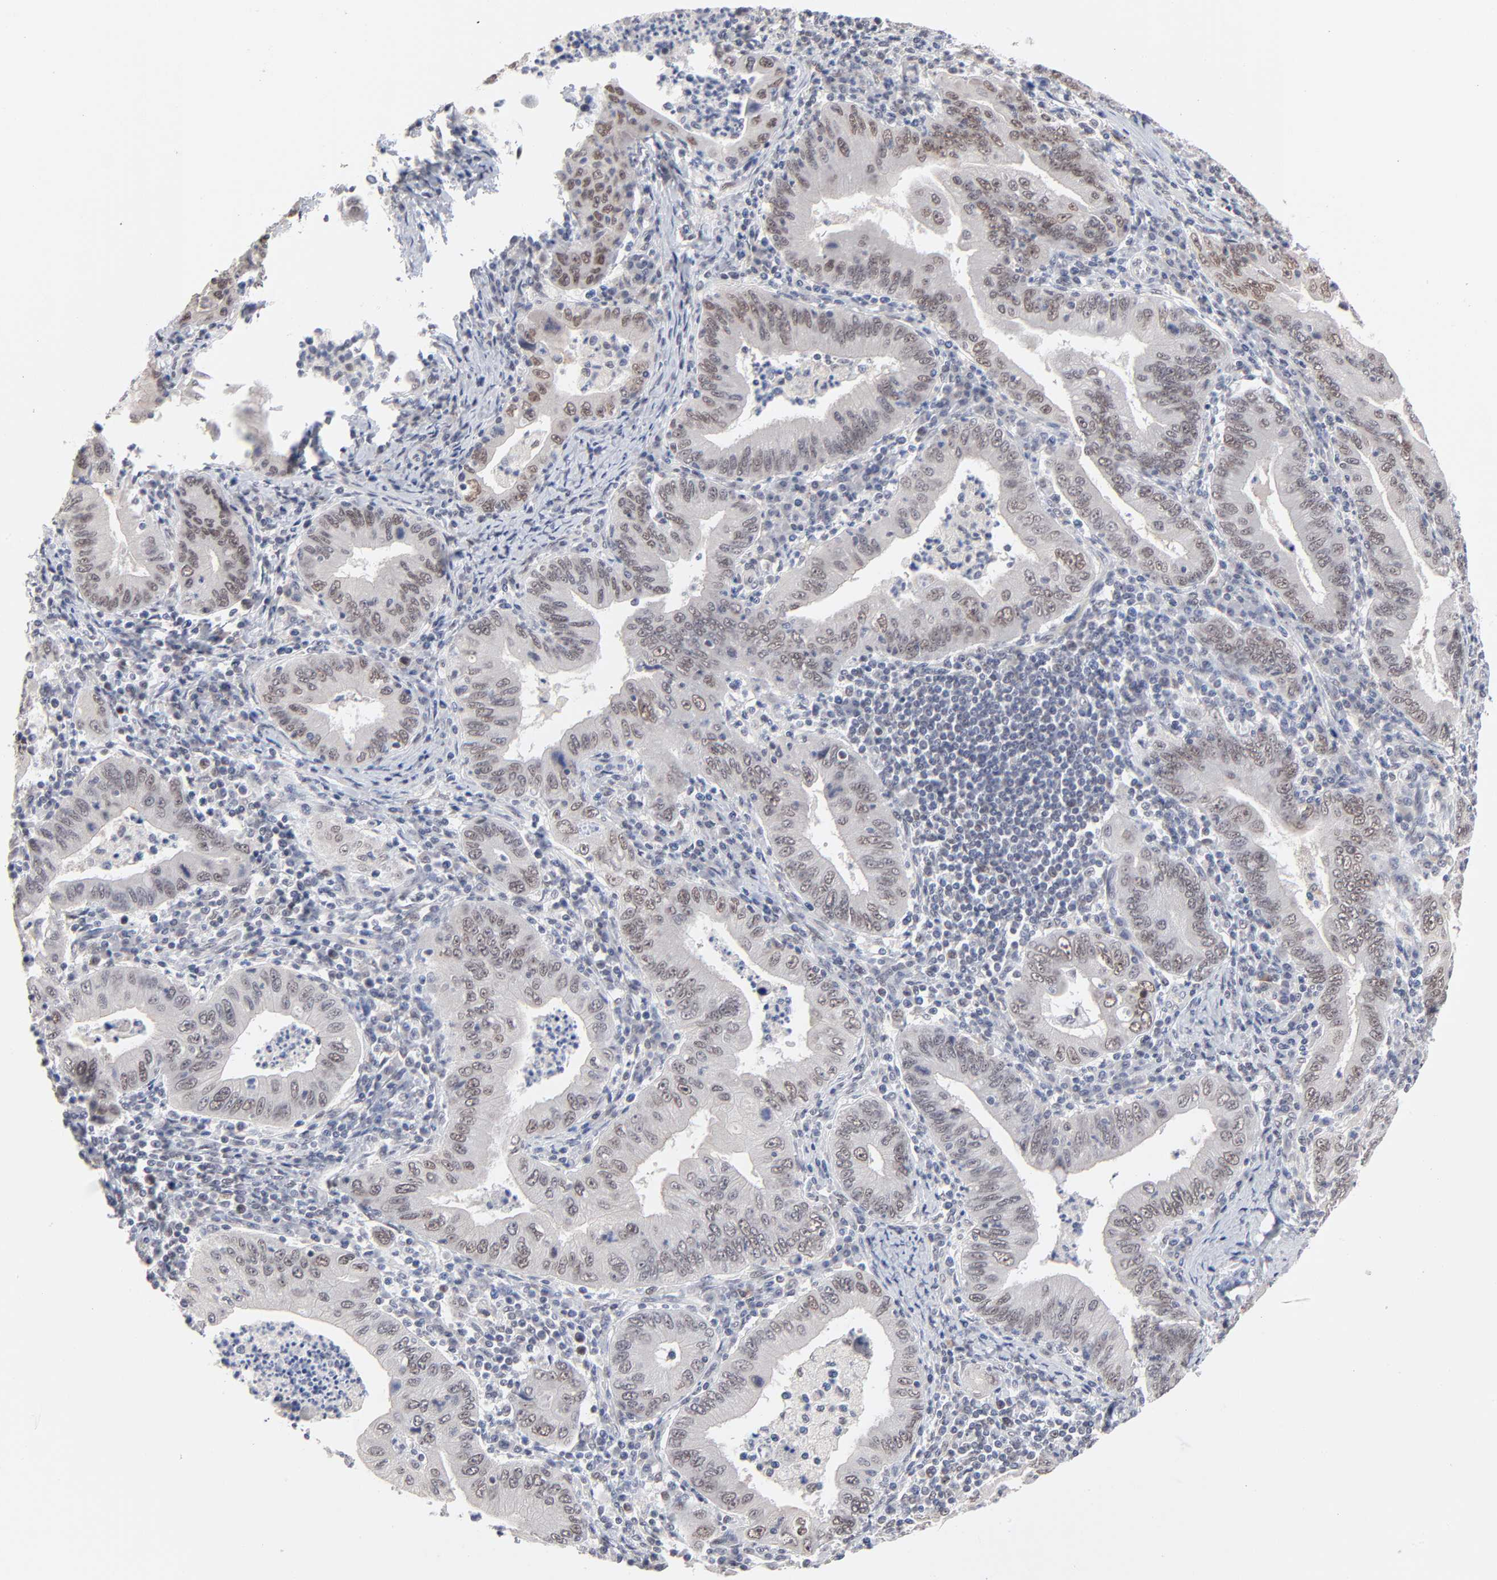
{"staining": {"intensity": "weak", "quantity": "25%-75%", "location": "nuclear"}, "tissue": "stomach cancer", "cell_type": "Tumor cells", "image_type": "cancer", "snomed": [{"axis": "morphology", "description": "Normal tissue, NOS"}, {"axis": "morphology", "description": "Adenocarcinoma, NOS"}, {"axis": "topography", "description": "Esophagus"}, {"axis": "topography", "description": "Stomach, upper"}, {"axis": "topography", "description": "Peripheral nerve tissue"}], "caption": "Weak nuclear expression is identified in approximately 25%-75% of tumor cells in stomach adenocarcinoma. The staining is performed using DAB (3,3'-diaminobenzidine) brown chromogen to label protein expression. The nuclei are counter-stained blue using hematoxylin.", "gene": "MBIP", "patient": {"sex": "male", "age": 62}}